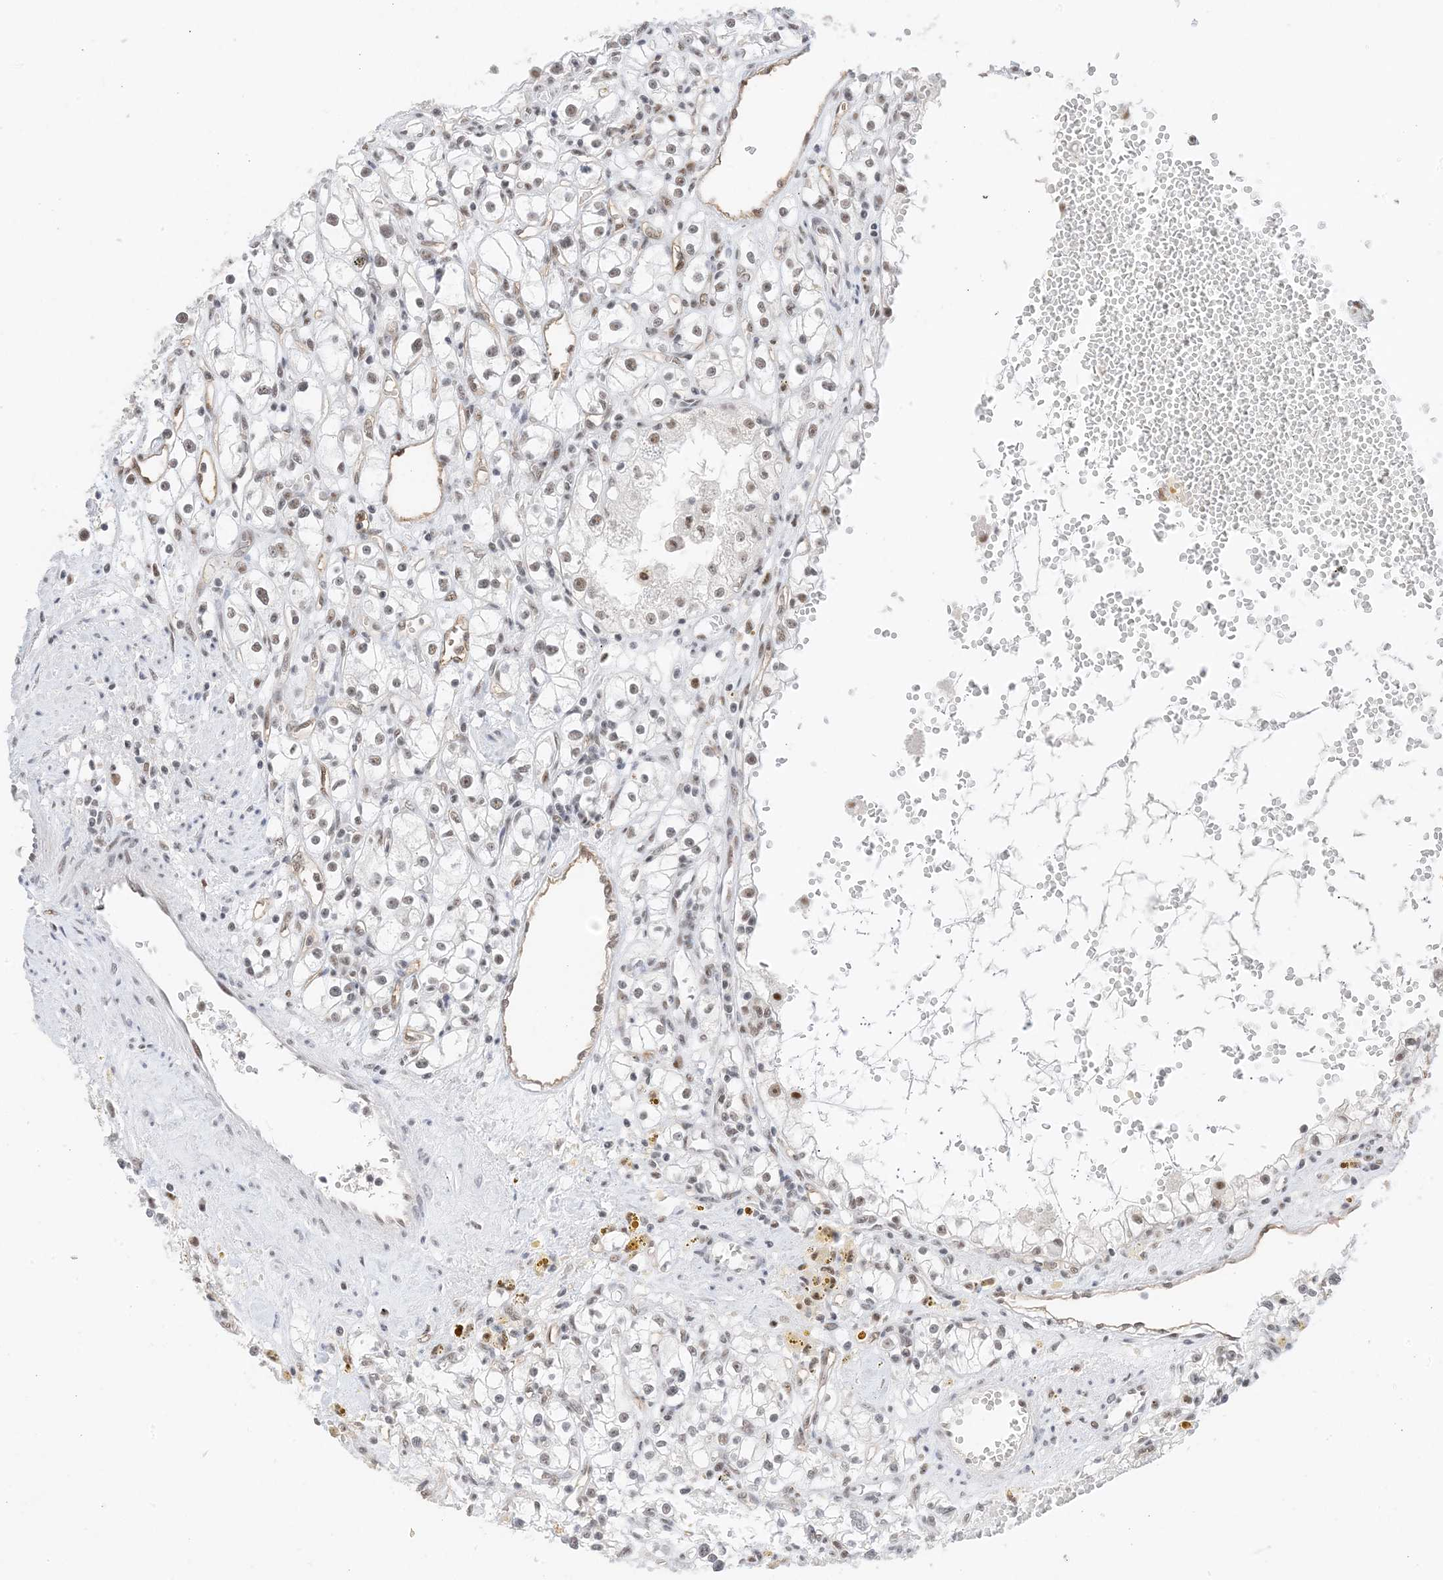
{"staining": {"intensity": "weak", "quantity": "25%-75%", "location": "nuclear"}, "tissue": "renal cancer", "cell_type": "Tumor cells", "image_type": "cancer", "snomed": [{"axis": "morphology", "description": "Adenocarcinoma, NOS"}, {"axis": "topography", "description": "Kidney"}], "caption": "A brown stain shows weak nuclear positivity of a protein in human adenocarcinoma (renal) tumor cells.", "gene": "SF3A3", "patient": {"sex": "male", "age": 56}}